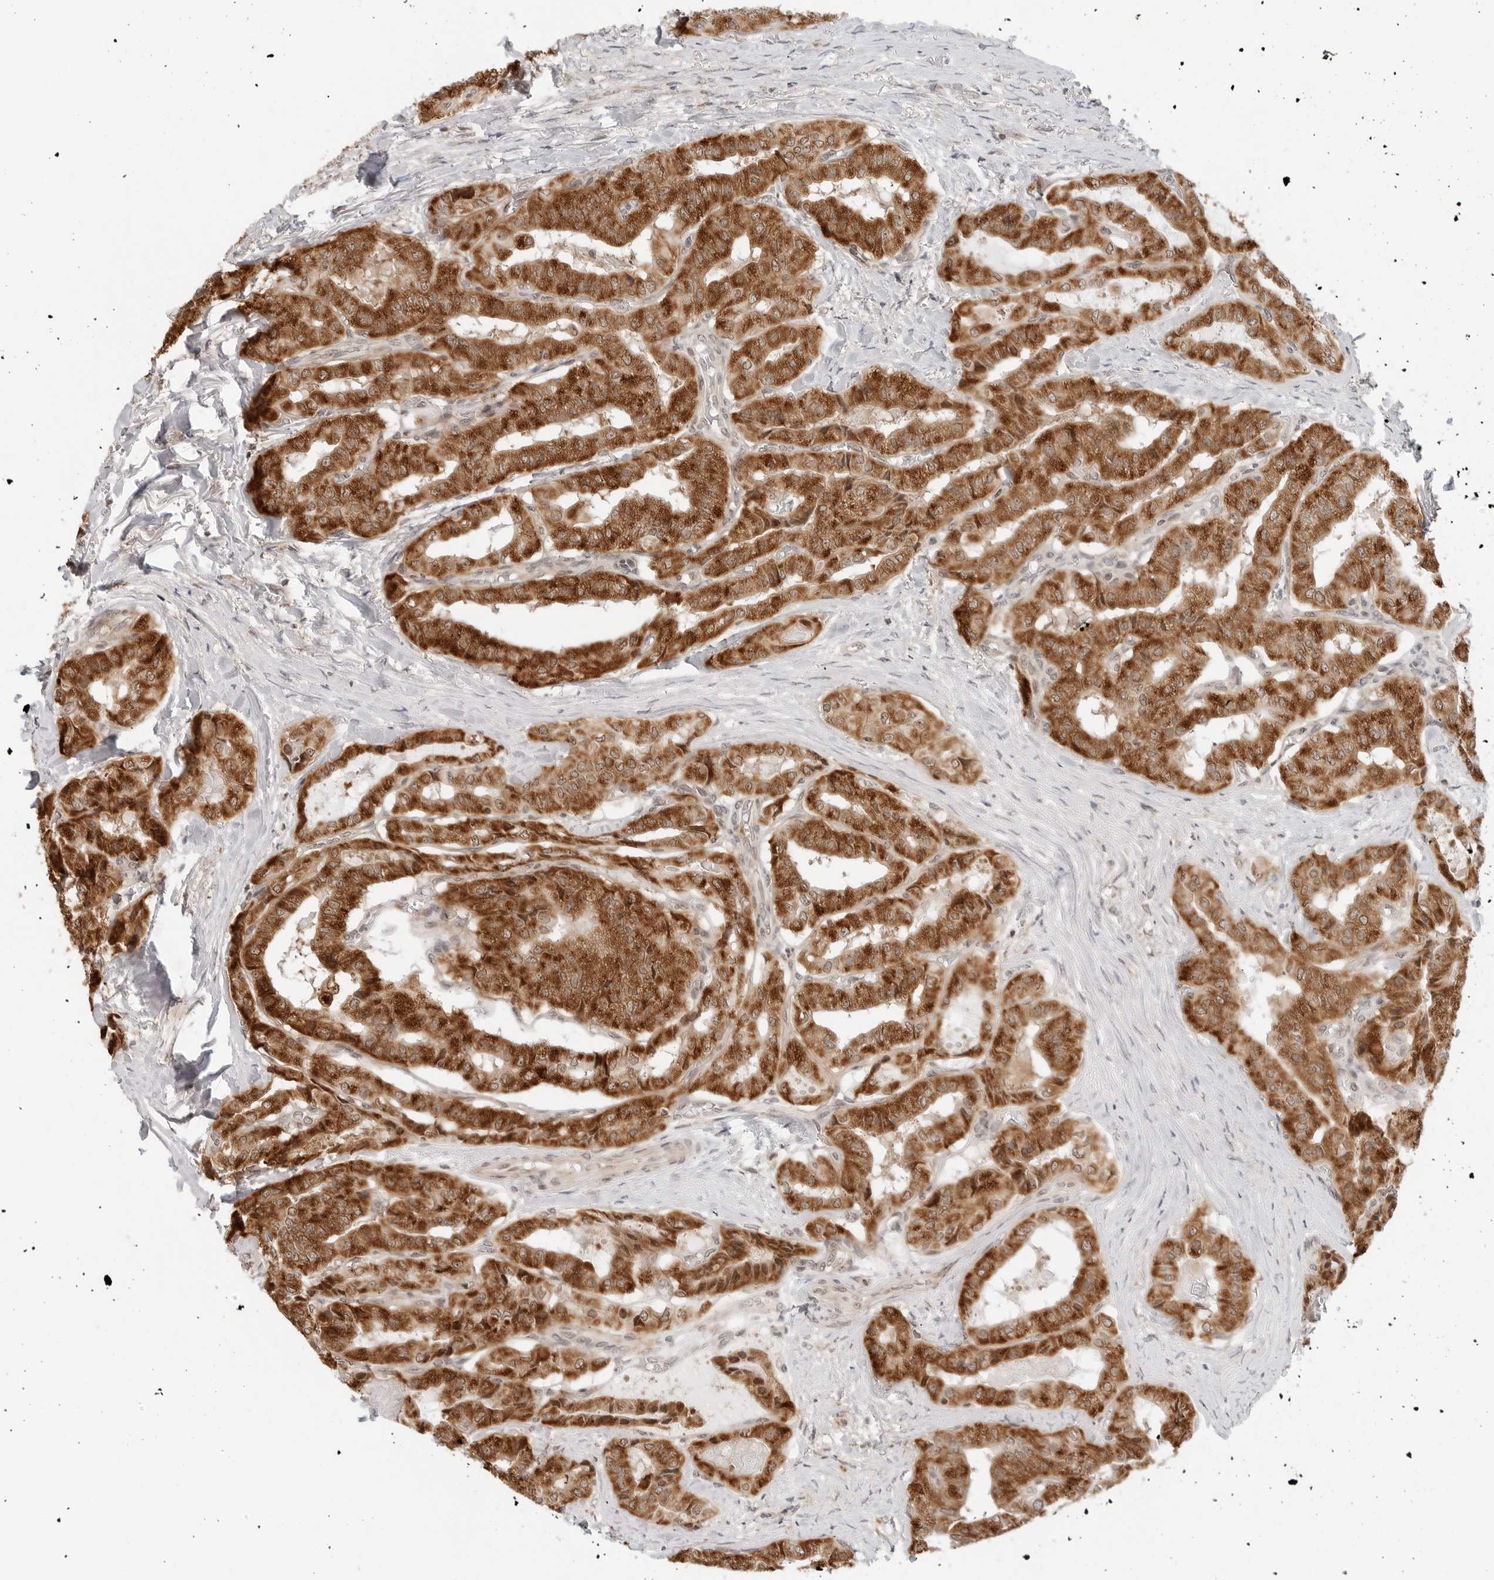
{"staining": {"intensity": "strong", "quantity": ">75%", "location": "cytoplasmic/membranous"}, "tissue": "thyroid cancer", "cell_type": "Tumor cells", "image_type": "cancer", "snomed": [{"axis": "morphology", "description": "Papillary adenocarcinoma, NOS"}, {"axis": "topography", "description": "Thyroid gland"}], "caption": "IHC of thyroid papillary adenocarcinoma demonstrates high levels of strong cytoplasmic/membranous expression in approximately >75% of tumor cells.", "gene": "POLR3GL", "patient": {"sex": "female", "age": 59}}